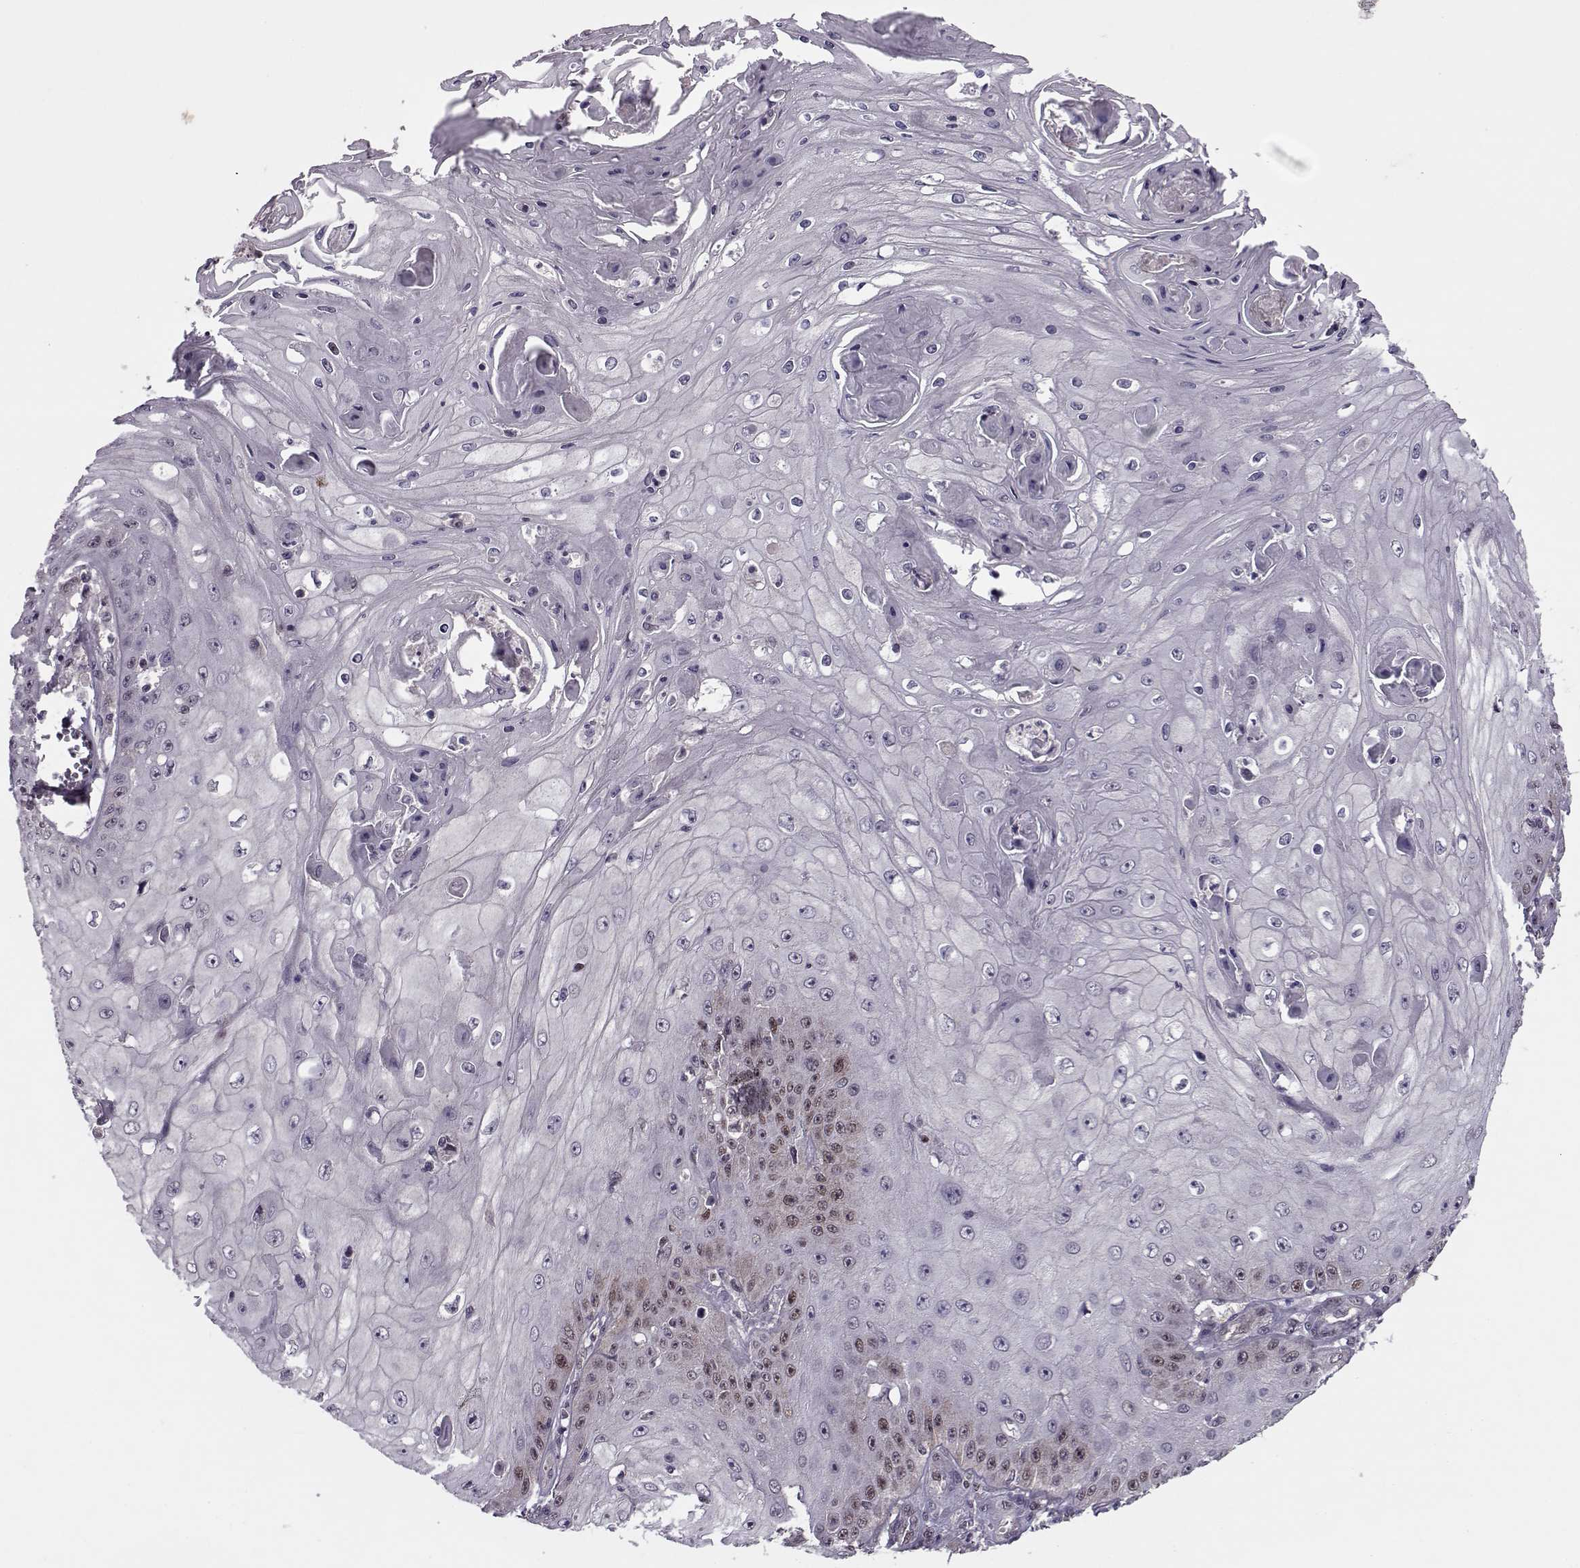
{"staining": {"intensity": "weak", "quantity": "<25%", "location": "nuclear"}, "tissue": "skin cancer", "cell_type": "Tumor cells", "image_type": "cancer", "snomed": [{"axis": "morphology", "description": "Squamous cell carcinoma, NOS"}, {"axis": "topography", "description": "Skin"}], "caption": "This is an immunohistochemistry micrograph of human skin cancer. There is no staining in tumor cells.", "gene": "CDK4", "patient": {"sex": "male", "age": 70}}